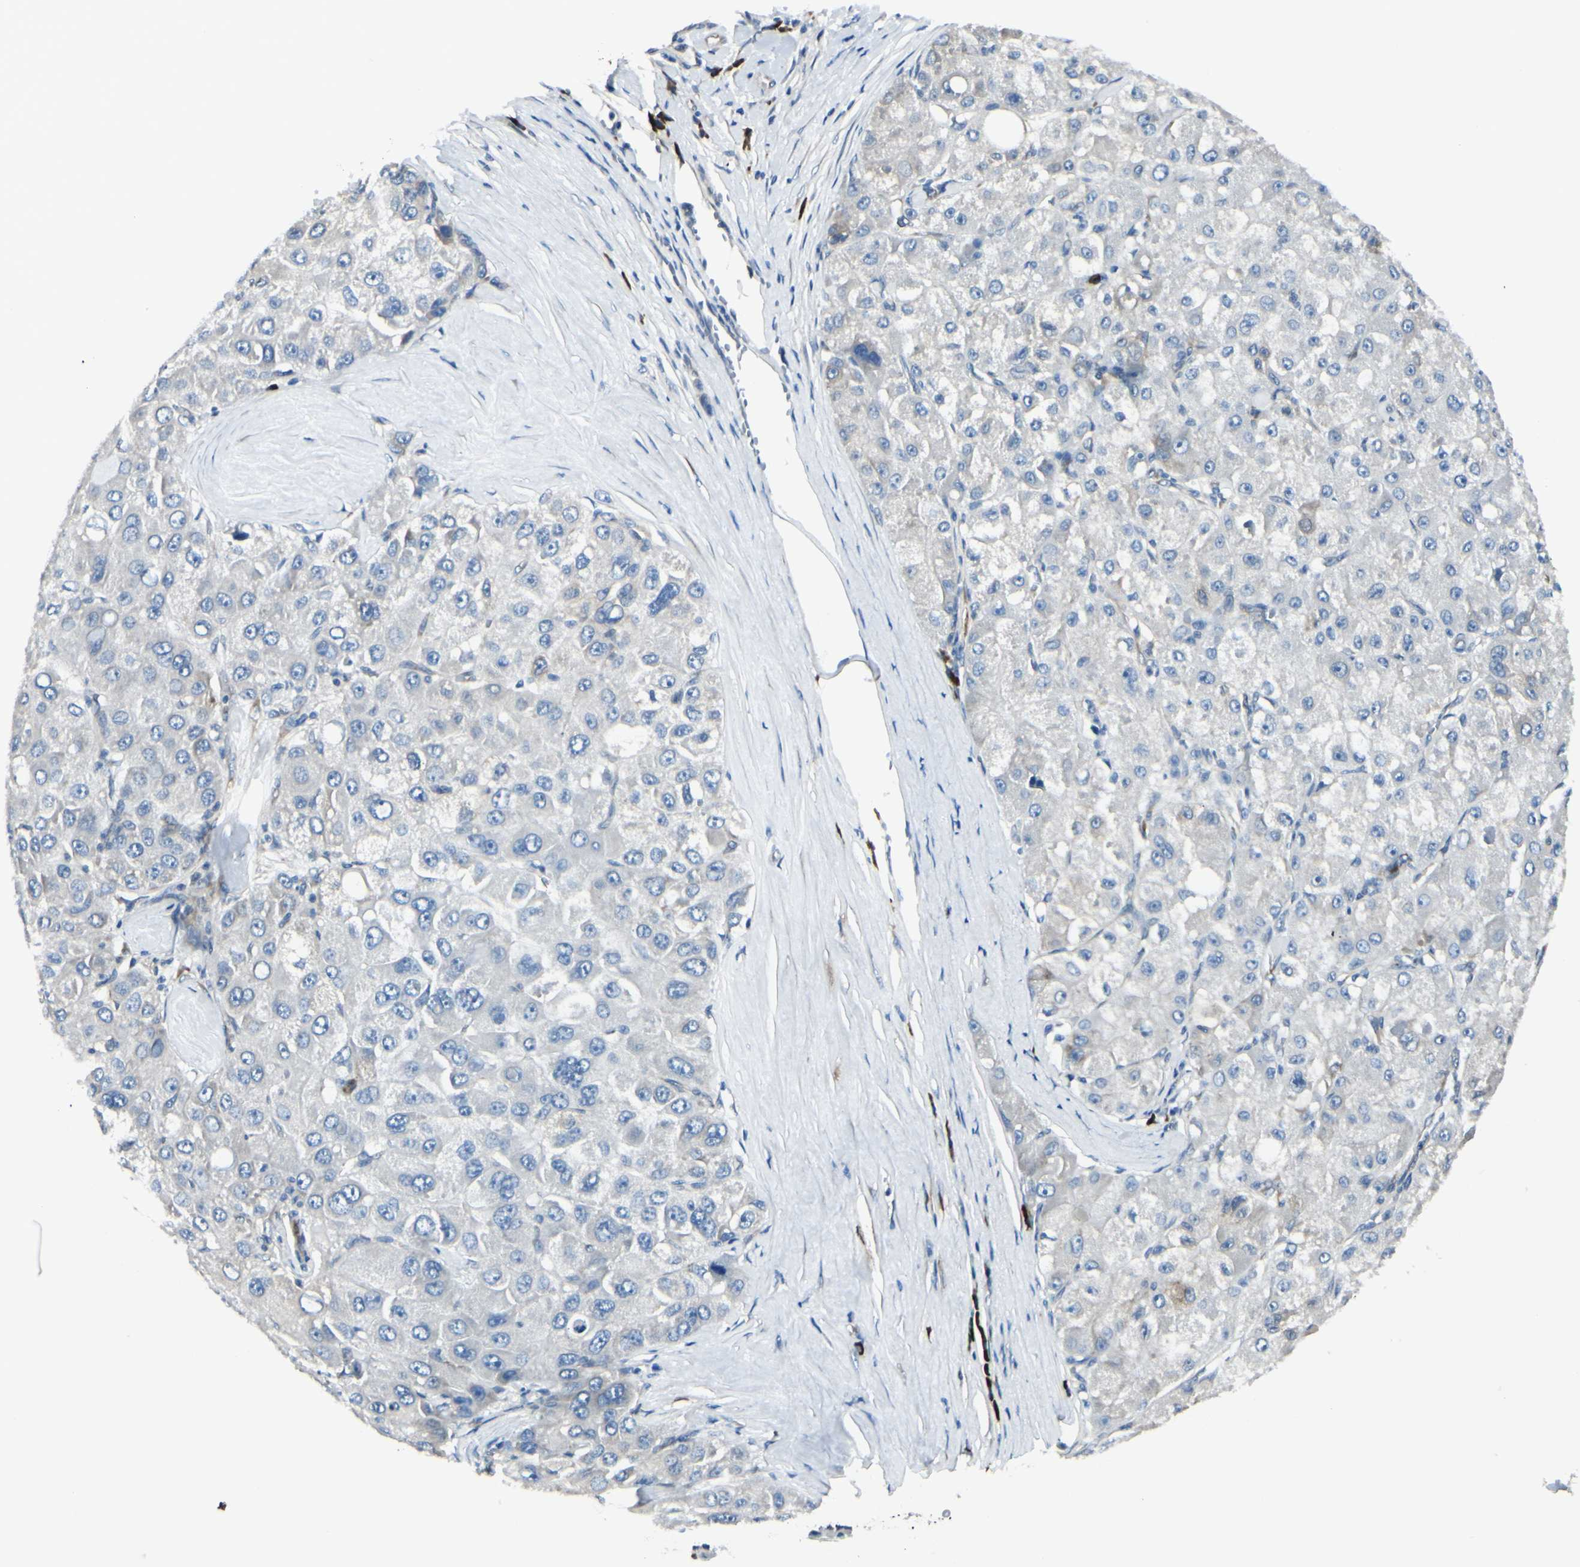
{"staining": {"intensity": "negative", "quantity": "none", "location": "none"}, "tissue": "liver cancer", "cell_type": "Tumor cells", "image_type": "cancer", "snomed": [{"axis": "morphology", "description": "Carcinoma, Hepatocellular, NOS"}, {"axis": "topography", "description": "Liver"}], "caption": "Tumor cells show no significant staining in liver cancer (hepatocellular carcinoma).", "gene": "SELENOS", "patient": {"sex": "male", "age": 80}}